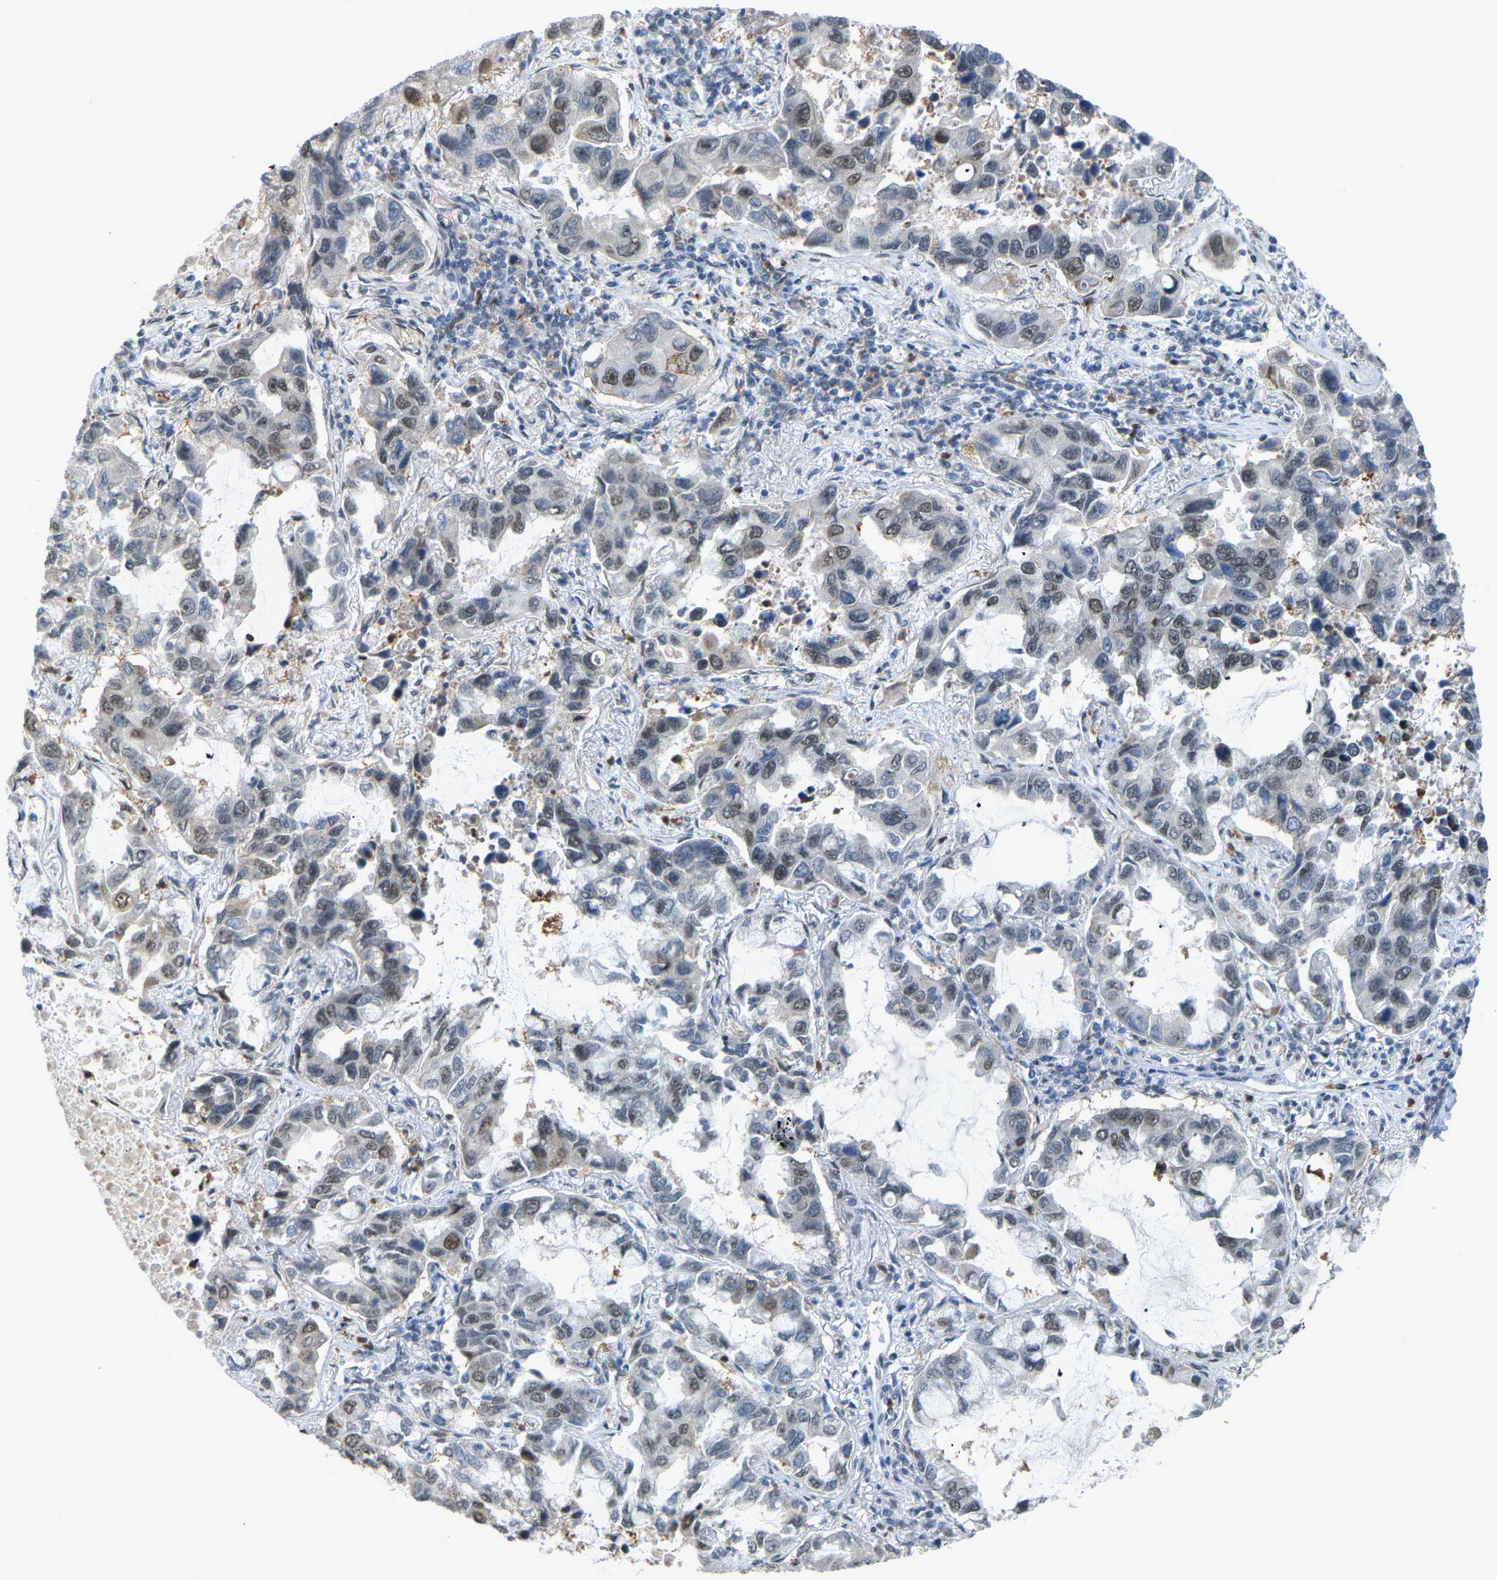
{"staining": {"intensity": "weak", "quantity": "<25%", "location": "nuclear"}, "tissue": "lung cancer", "cell_type": "Tumor cells", "image_type": "cancer", "snomed": [{"axis": "morphology", "description": "Adenocarcinoma, NOS"}, {"axis": "topography", "description": "Lung"}], "caption": "Micrograph shows no protein positivity in tumor cells of lung cancer (adenocarcinoma) tissue. (DAB (3,3'-diaminobenzidine) IHC with hematoxylin counter stain).", "gene": "CROT", "patient": {"sex": "male", "age": 64}}